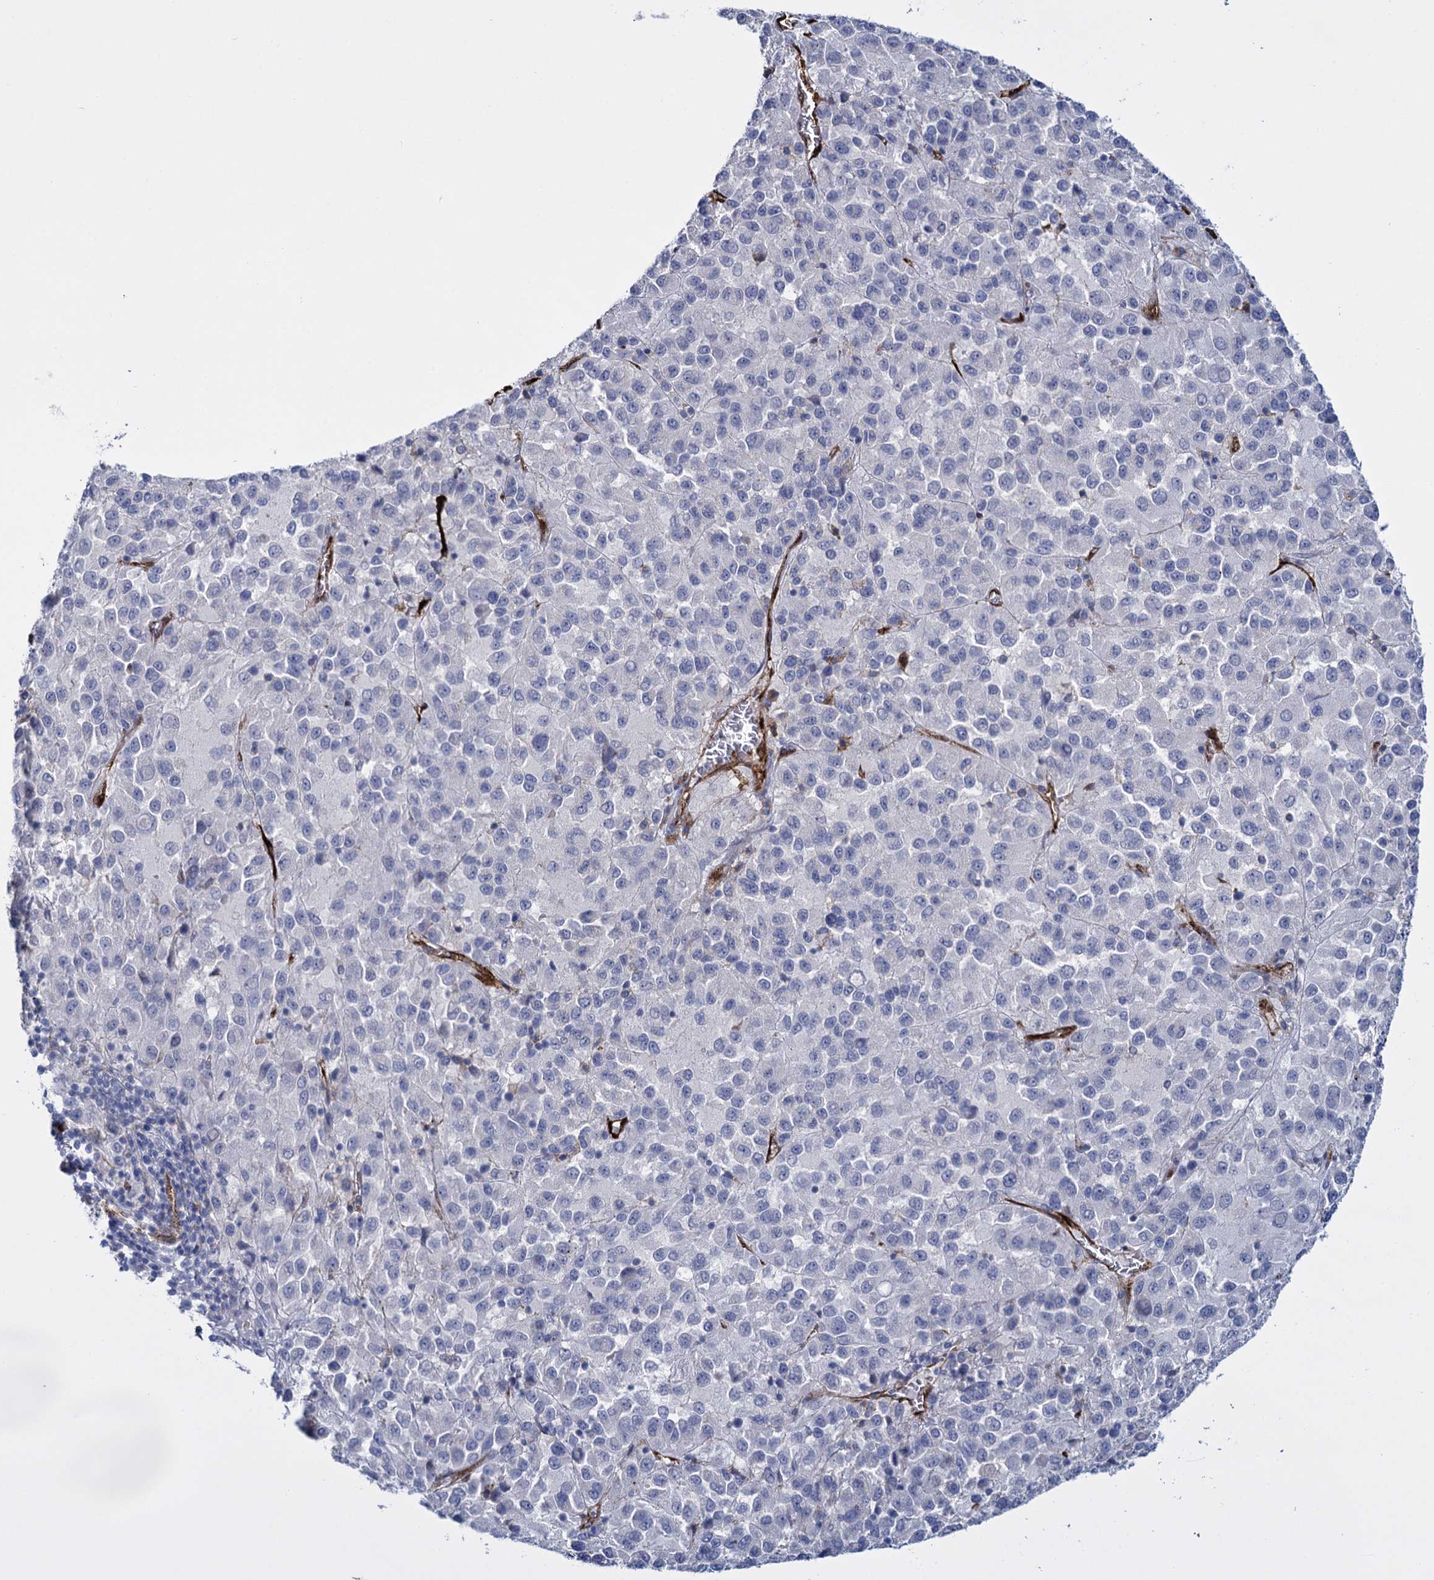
{"staining": {"intensity": "negative", "quantity": "none", "location": "none"}, "tissue": "melanoma", "cell_type": "Tumor cells", "image_type": "cancer", "snomed": [{"axis": "morphology", "description": "Malignant melanoma, Metastatic site"}, {"axis": "topography", "description": "Lung"}], "caption": "This is an IHC histopathology image of malignant melanoma (metastatic site). There is no expression in tumor cells.", "gene": "SNCG", "patient": {"sex": "male", "age": 64}}